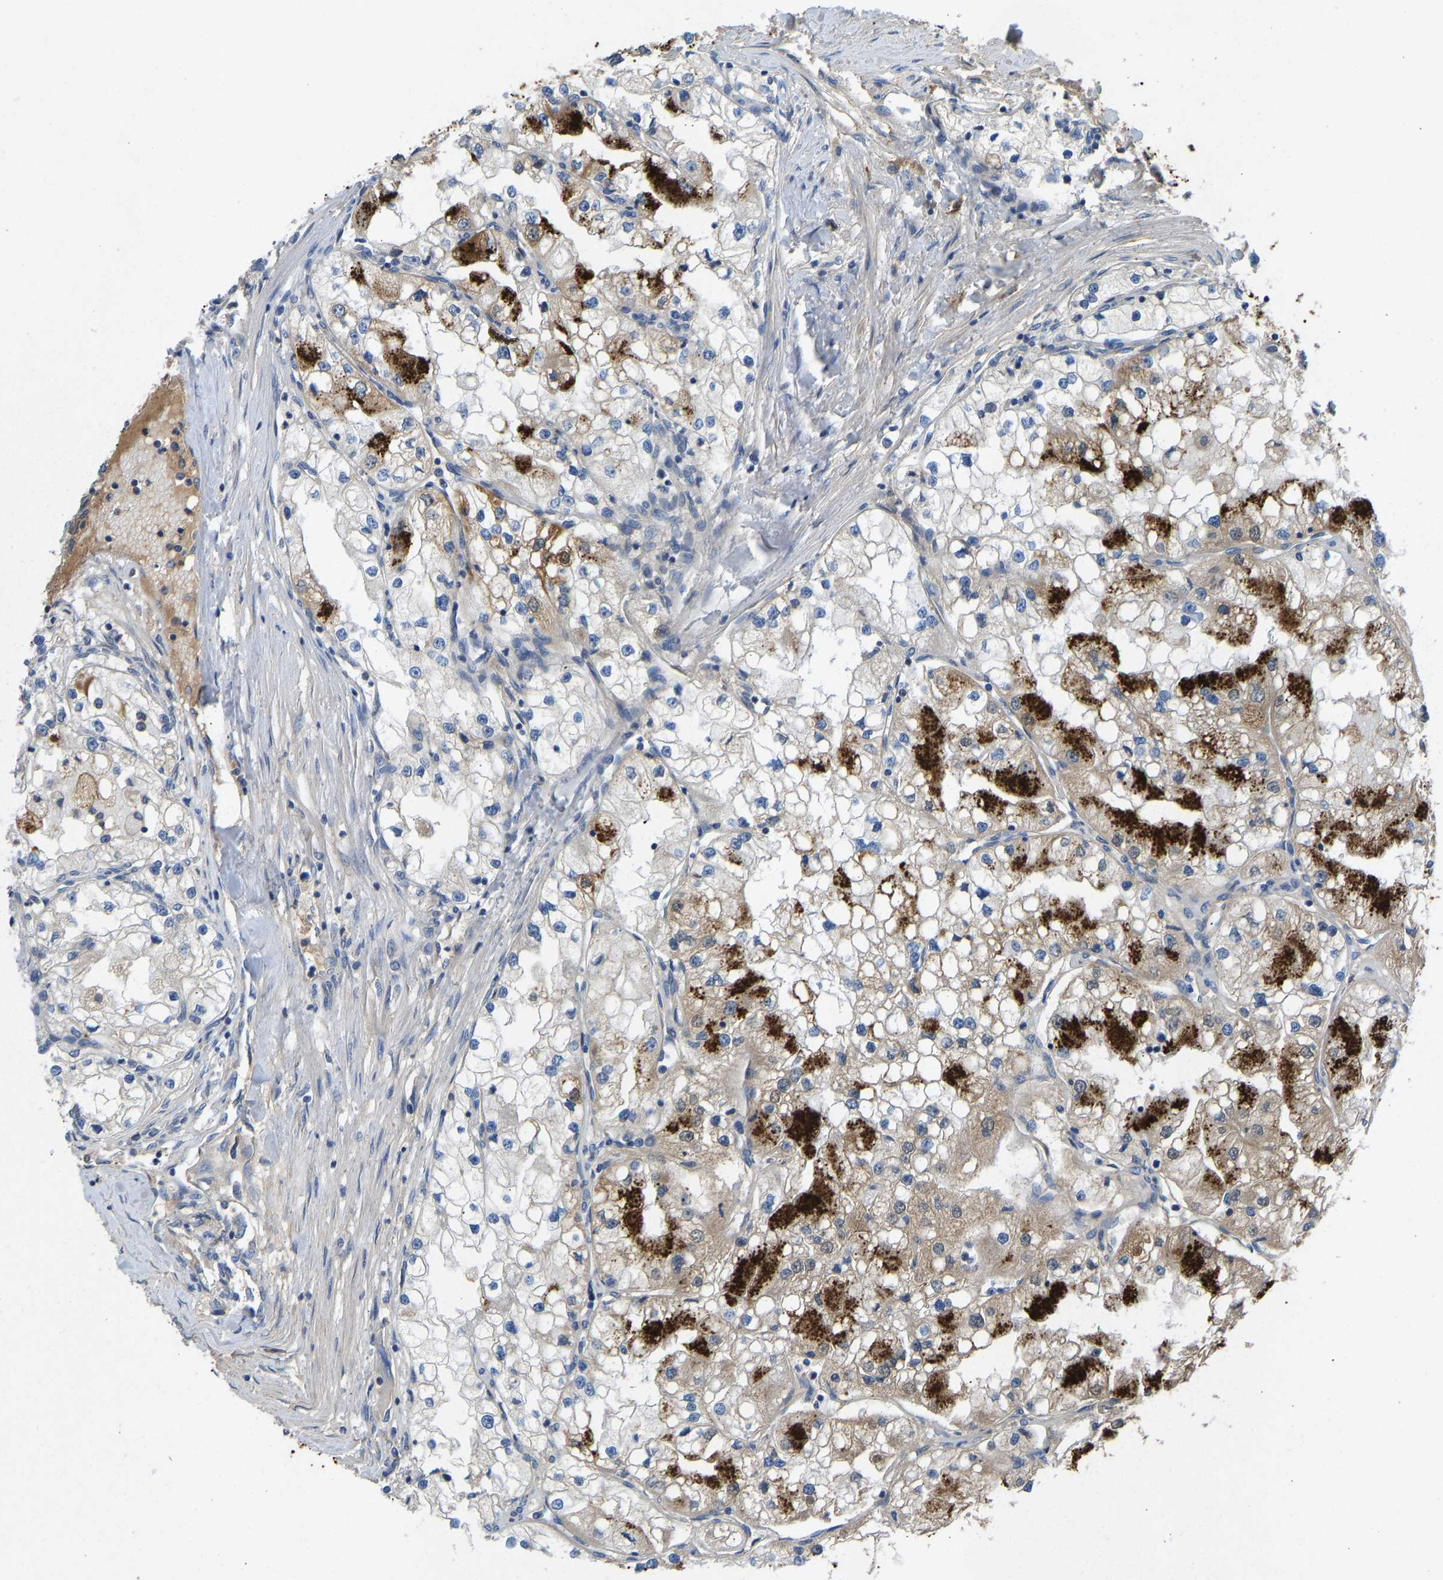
{"staining": {"intensity": "strong", "quantity": "<25%", "location": "cytoplasmic/membranous"}, "tissue": "renal cancer", "cell_type": "Tumor cells", "image_type": "cancer", "snomed": [{"axis": "morphology", "description": "Adenocarcinoma, NOS"}, {"axis": "topography", "description": "Kidney"}], "caption": "Renal adenocarcinoma was stained to show a protein in brown. There is medium levels of strong cytoplasmic/membranous expression in approximately <25% of tumor cells. Ihc stains the protein in brown and the nuclei are stained blue.", "gene": "ZNF251", "patient": {"sex": "male", "age": 68}}